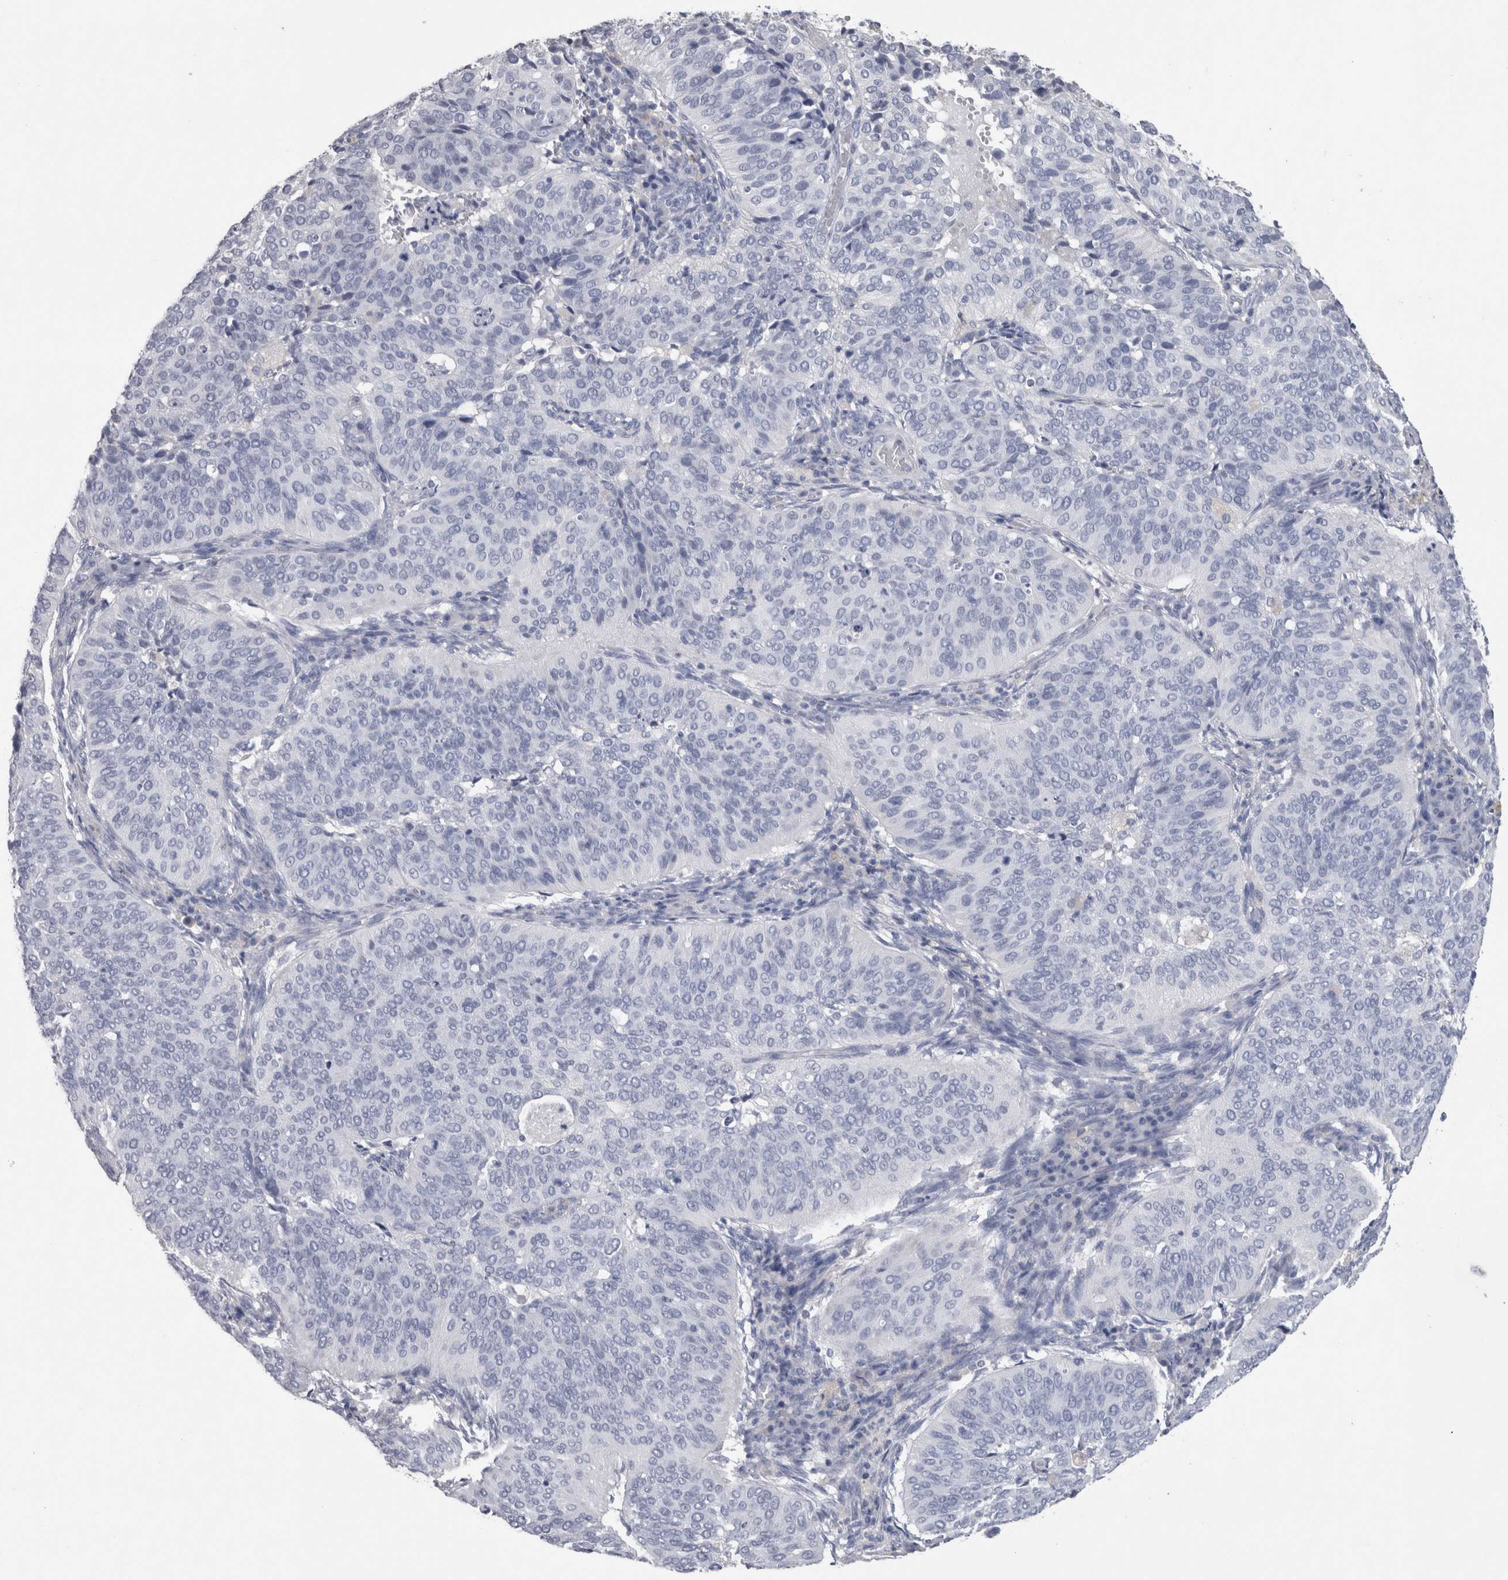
{"staining": {"intensity": "negative", "quantity": "none", "location": "none"}, "tissue": "cervical cancer", "cell_type": "Tumor cells", "image_type": "cancer", "snomed": [{"axis": "morphology", "description": "Normal tissue, NOS"}, {"axis": "morphology", "description": "Squamous cell carcinoma, NOS"}, {"axis": "topography", "description": "Cervix"}], "caption": "The photomicrograph reveals no significant expression in tumor cells of cervical squamous cell carcinoma. The staining is performed using DAB brown chromogen with nuclei counter-stained in using hematoxylin.", "gene": "CA8", "patient": {"sex": "female", "age": 39}}